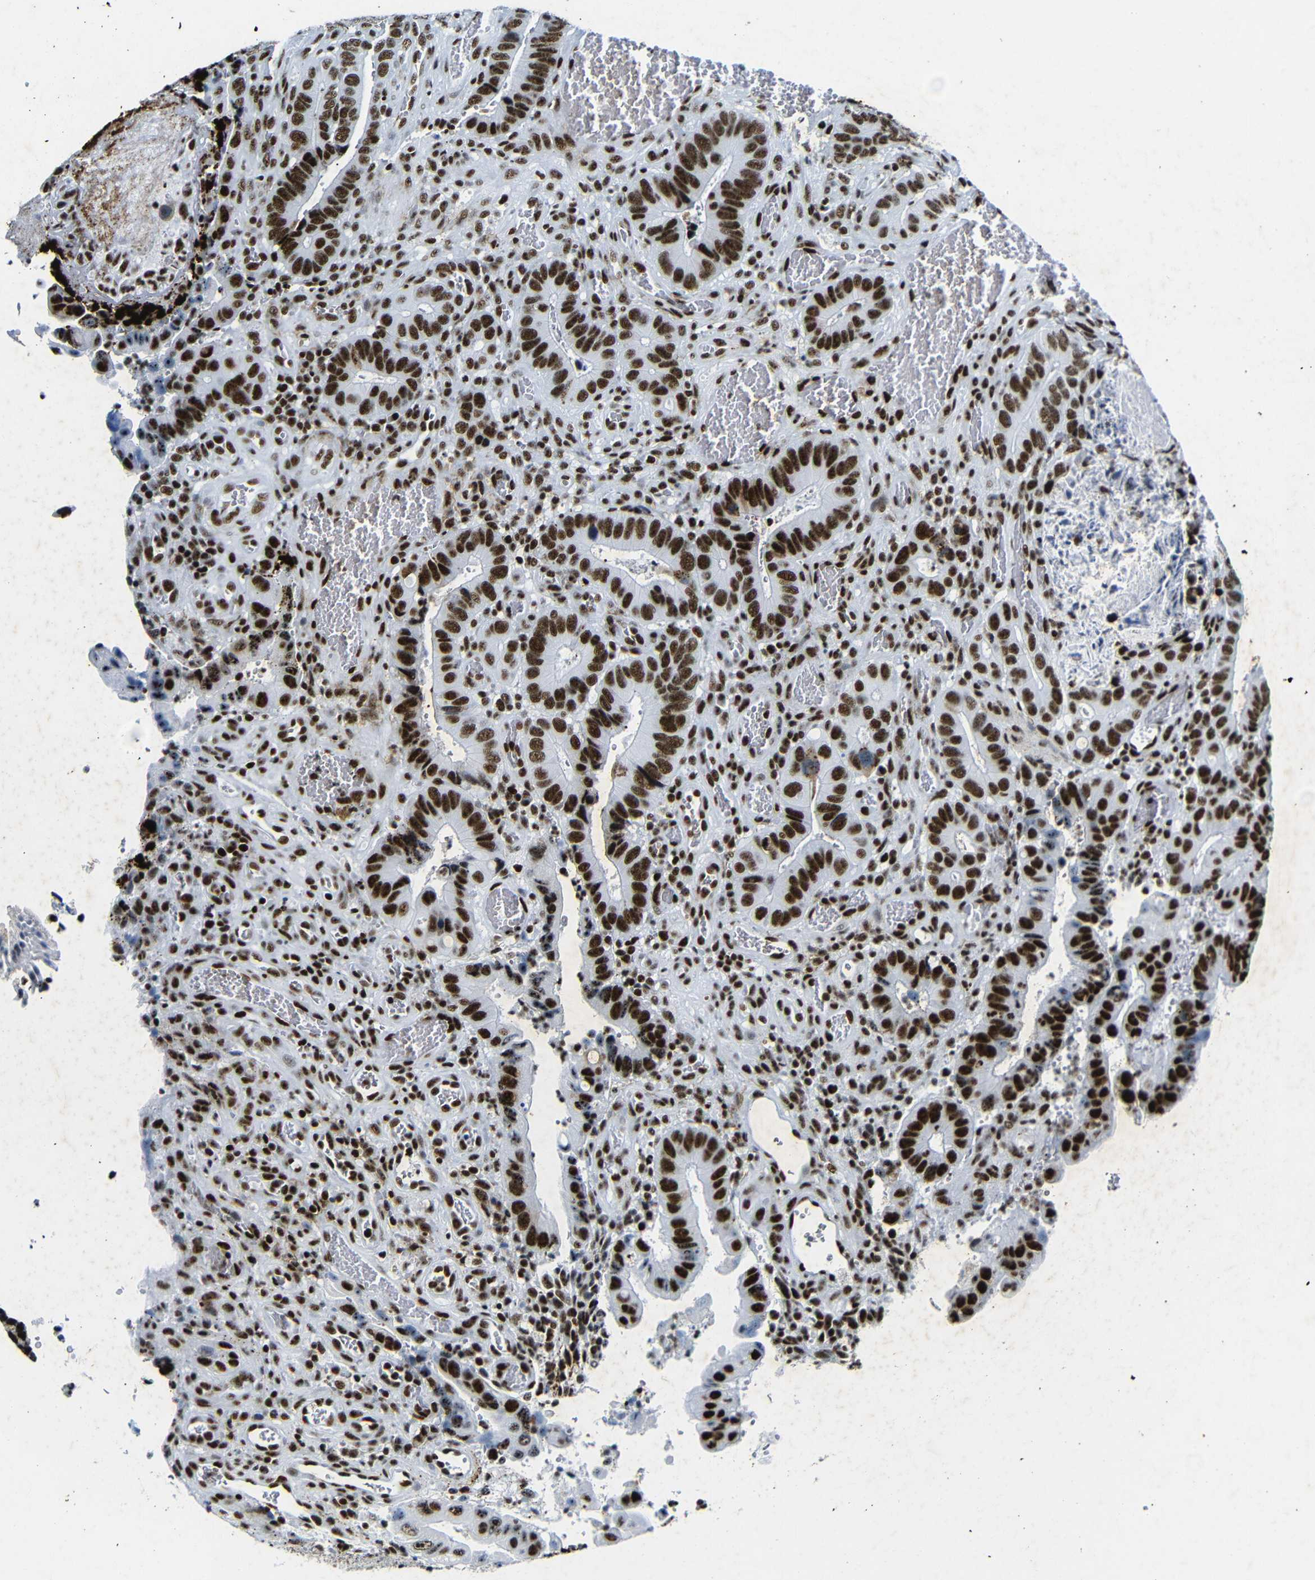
{"staining": {"intensity": "strong", "quantity": ">75%", "location": "nuclear"}, "tissue": "colorectal cancer", "cell_type": "Tumor cells", "image_type": "cancer", "snomed": [{"axis": "morphology", "description": "Adenocarcinoma, NOS"}, {"axis": "topography", "description": "Colon"}], "caption": "Human adenocarcinoma (colorectal) stained for a protein (brown) demonstrates strong nuclear positive staining in approximately >75% of tumor cells.", "gene": "SRSF1", "patient": {"sex": "male", "age": 72}}